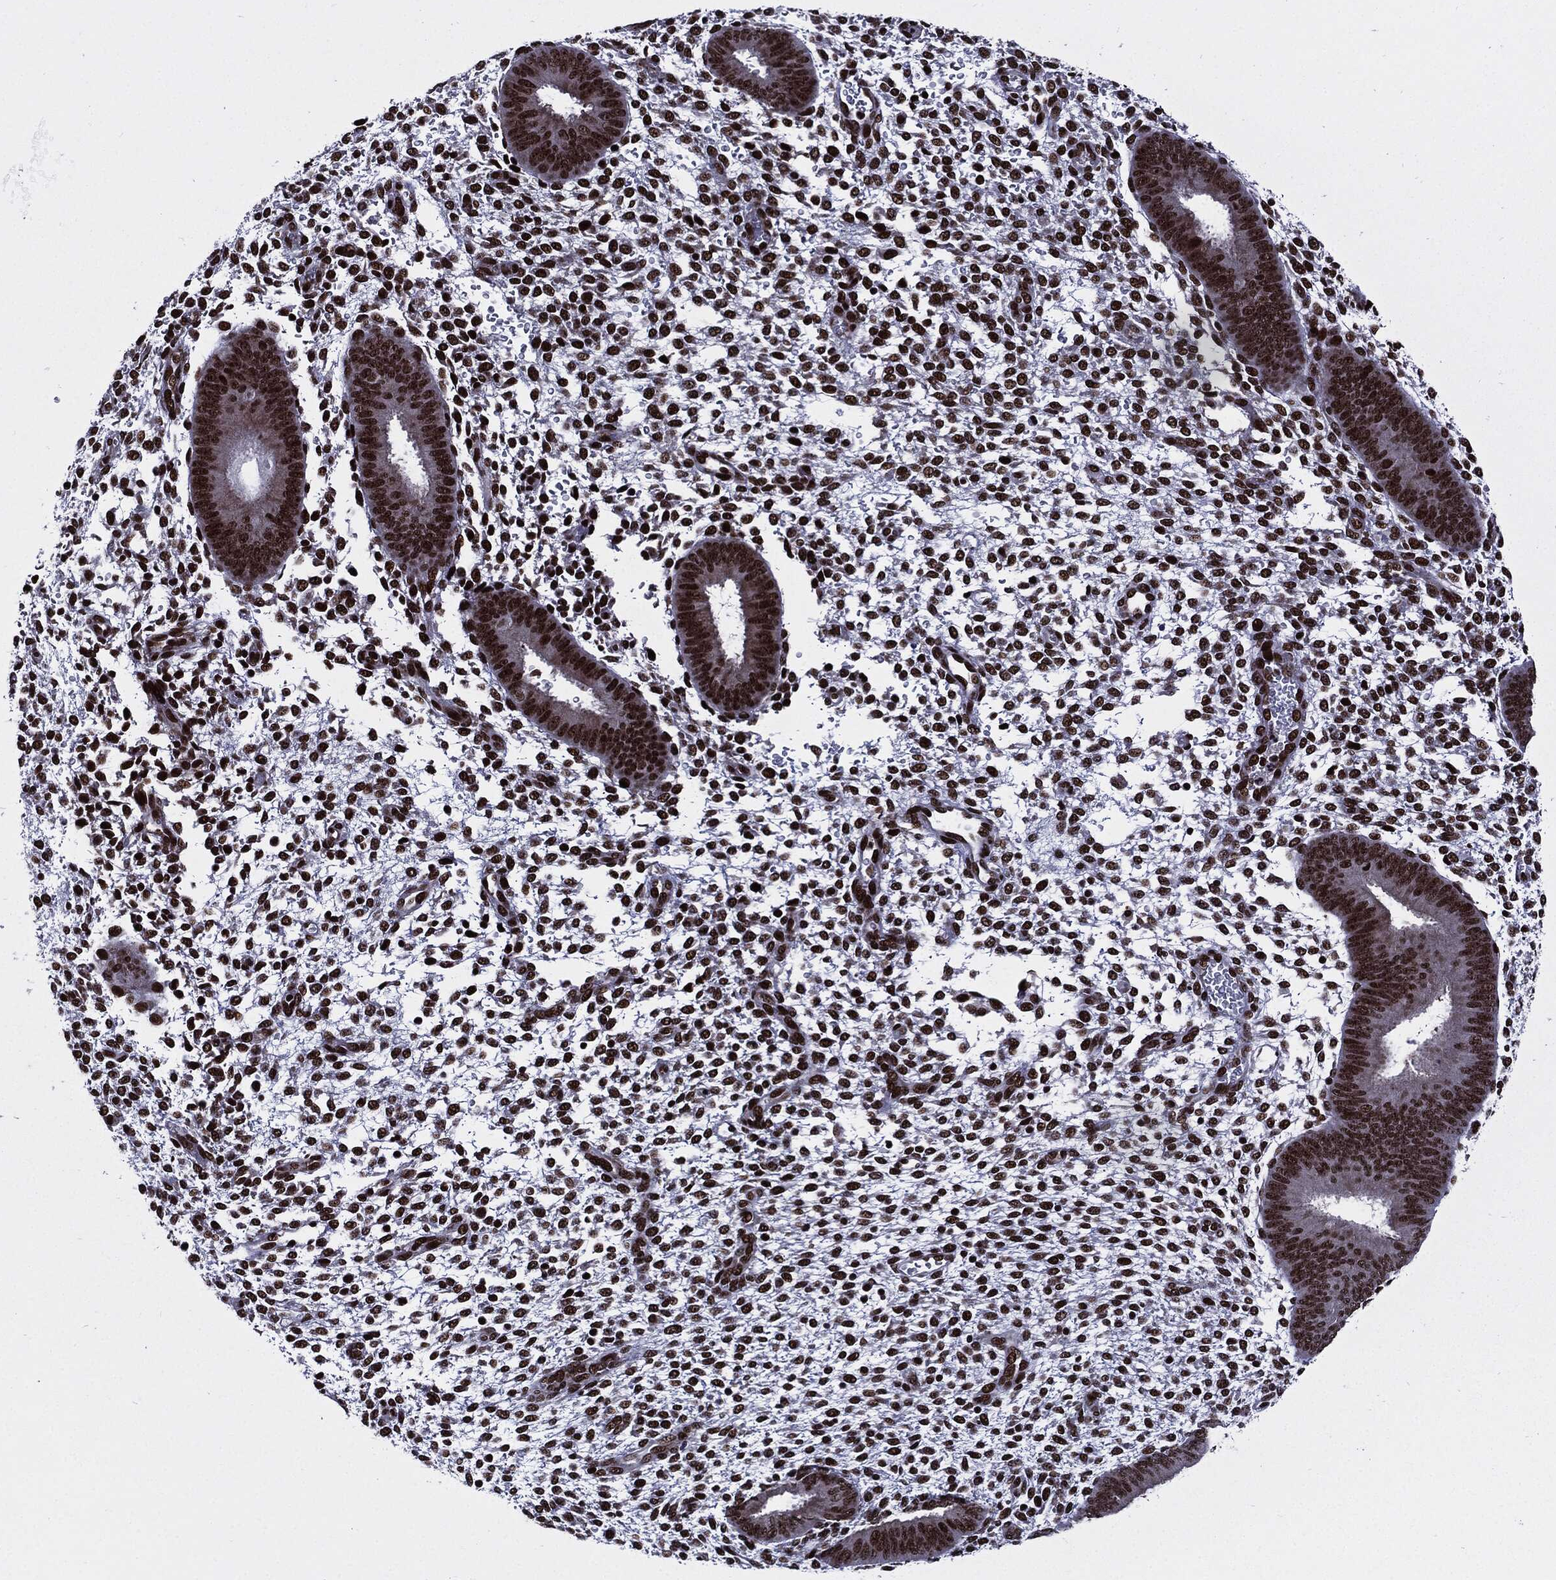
{"staining": {"intensity": "moderate", "quantity": ">75%", "location": "nuclear"}, "tissue": "endometrium", "cell_type": "Cells in endometrial stroma", "image_type": "normal", "snomed": [{"axis": "morphology", "description": "Normal tissue, NOS"}, {"axis": "topography", "description": "Endometrium"}], "caption": "Immunohistochemical staining of benign endometrium reveals >75% levels of moderate nuclear protein staining in approximately >75% of cells in endometrial stroma.", "gene": "ZFP91", "patient": {"sex": "female", "age": 39}}